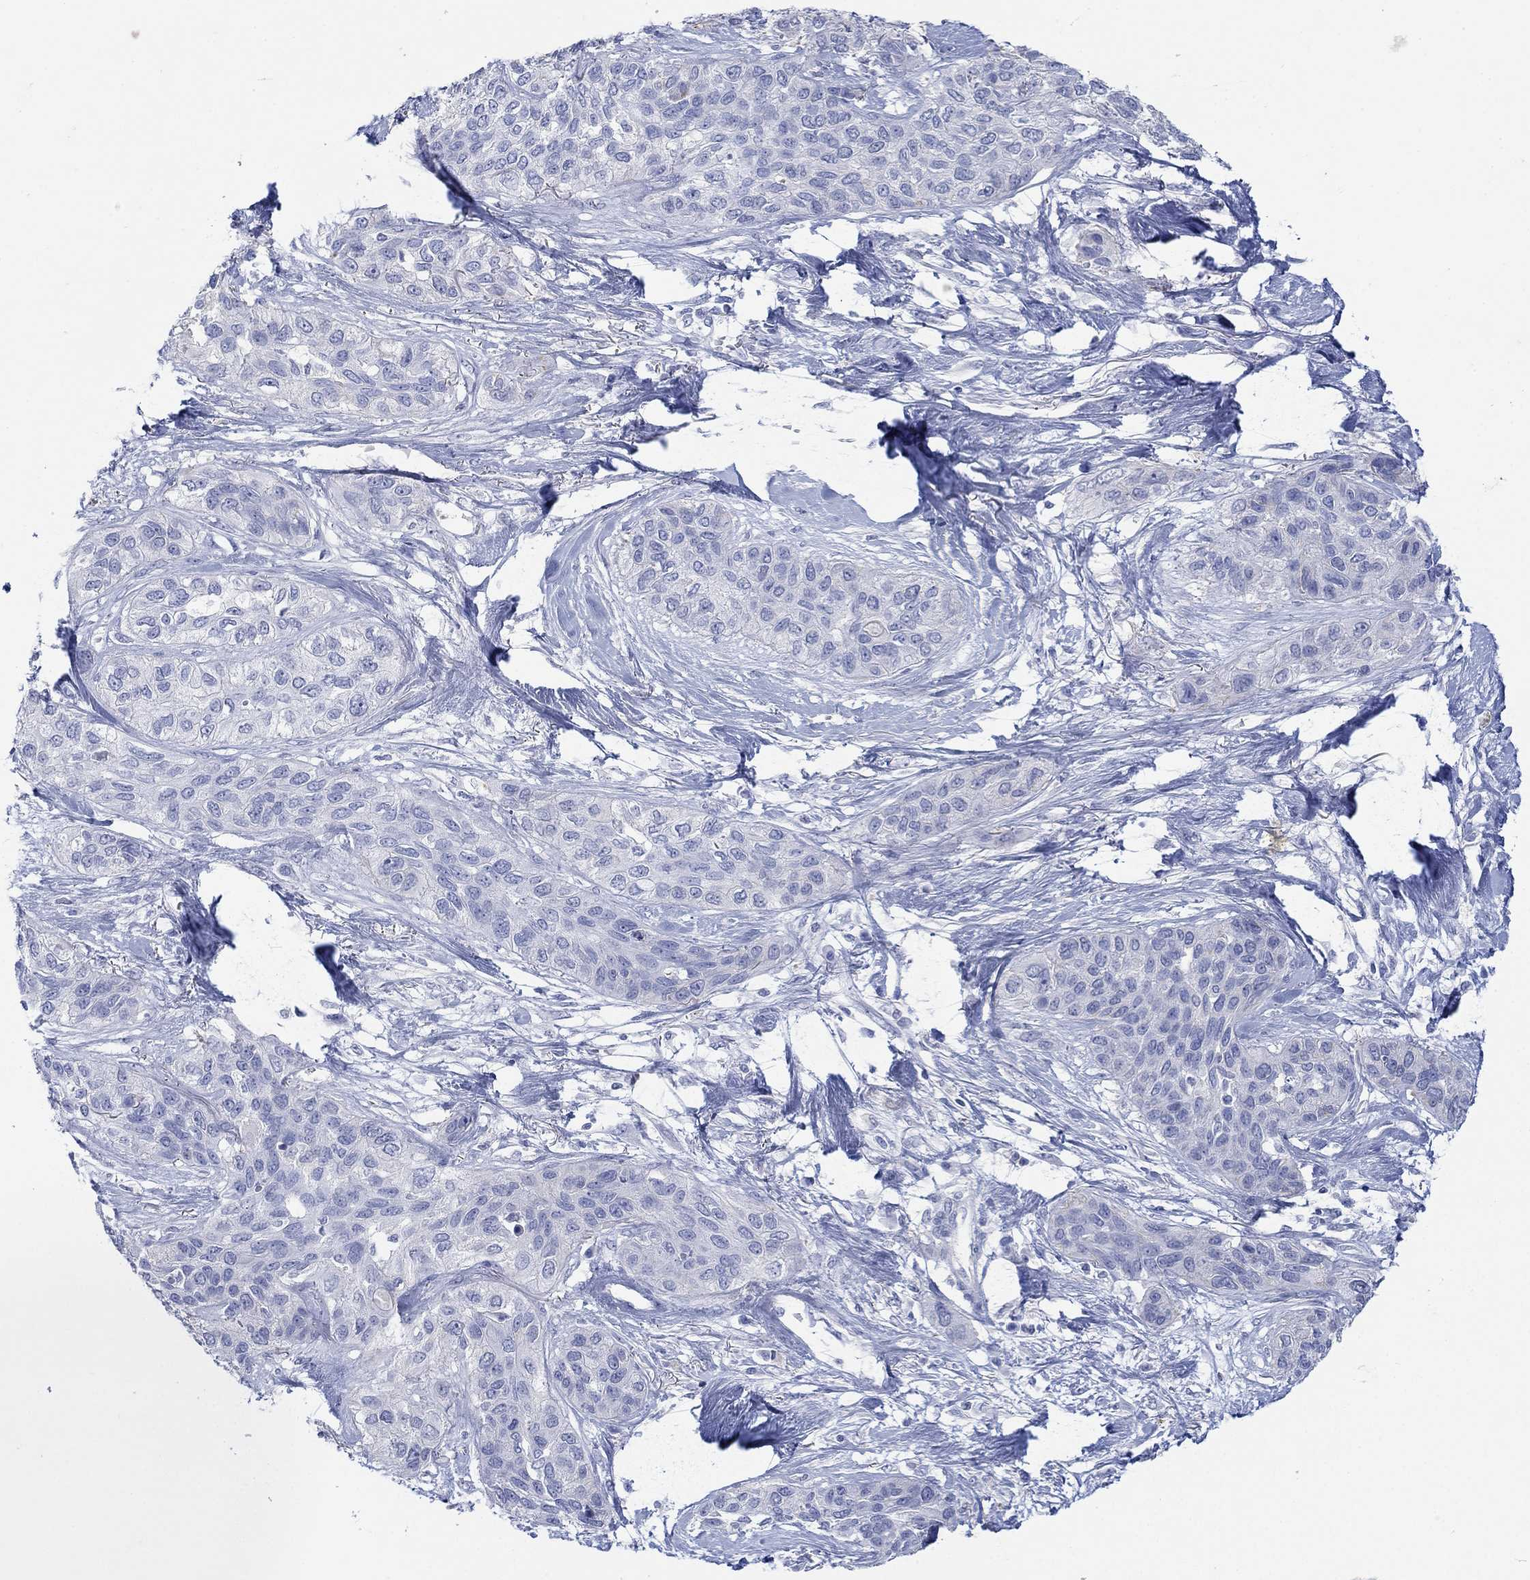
{"staining": {"intensity": "negative", "quantity": "none", "location": "none"}, "tissue": "lung cancer", "cell_type": "Tumor cells", "image_type": "cancer", "snomed": [{"axis": "morphology", "description": "Squamous cell carcinoma, NOS"}, {"axis": "topography", "description": "Lung"}], "caption": "Immunohistochemical staining of lung cancer exhibits no significant expression in tumor cells.", "gene": "PPIL6", "patient": {"sex": "female", "age": 70}}